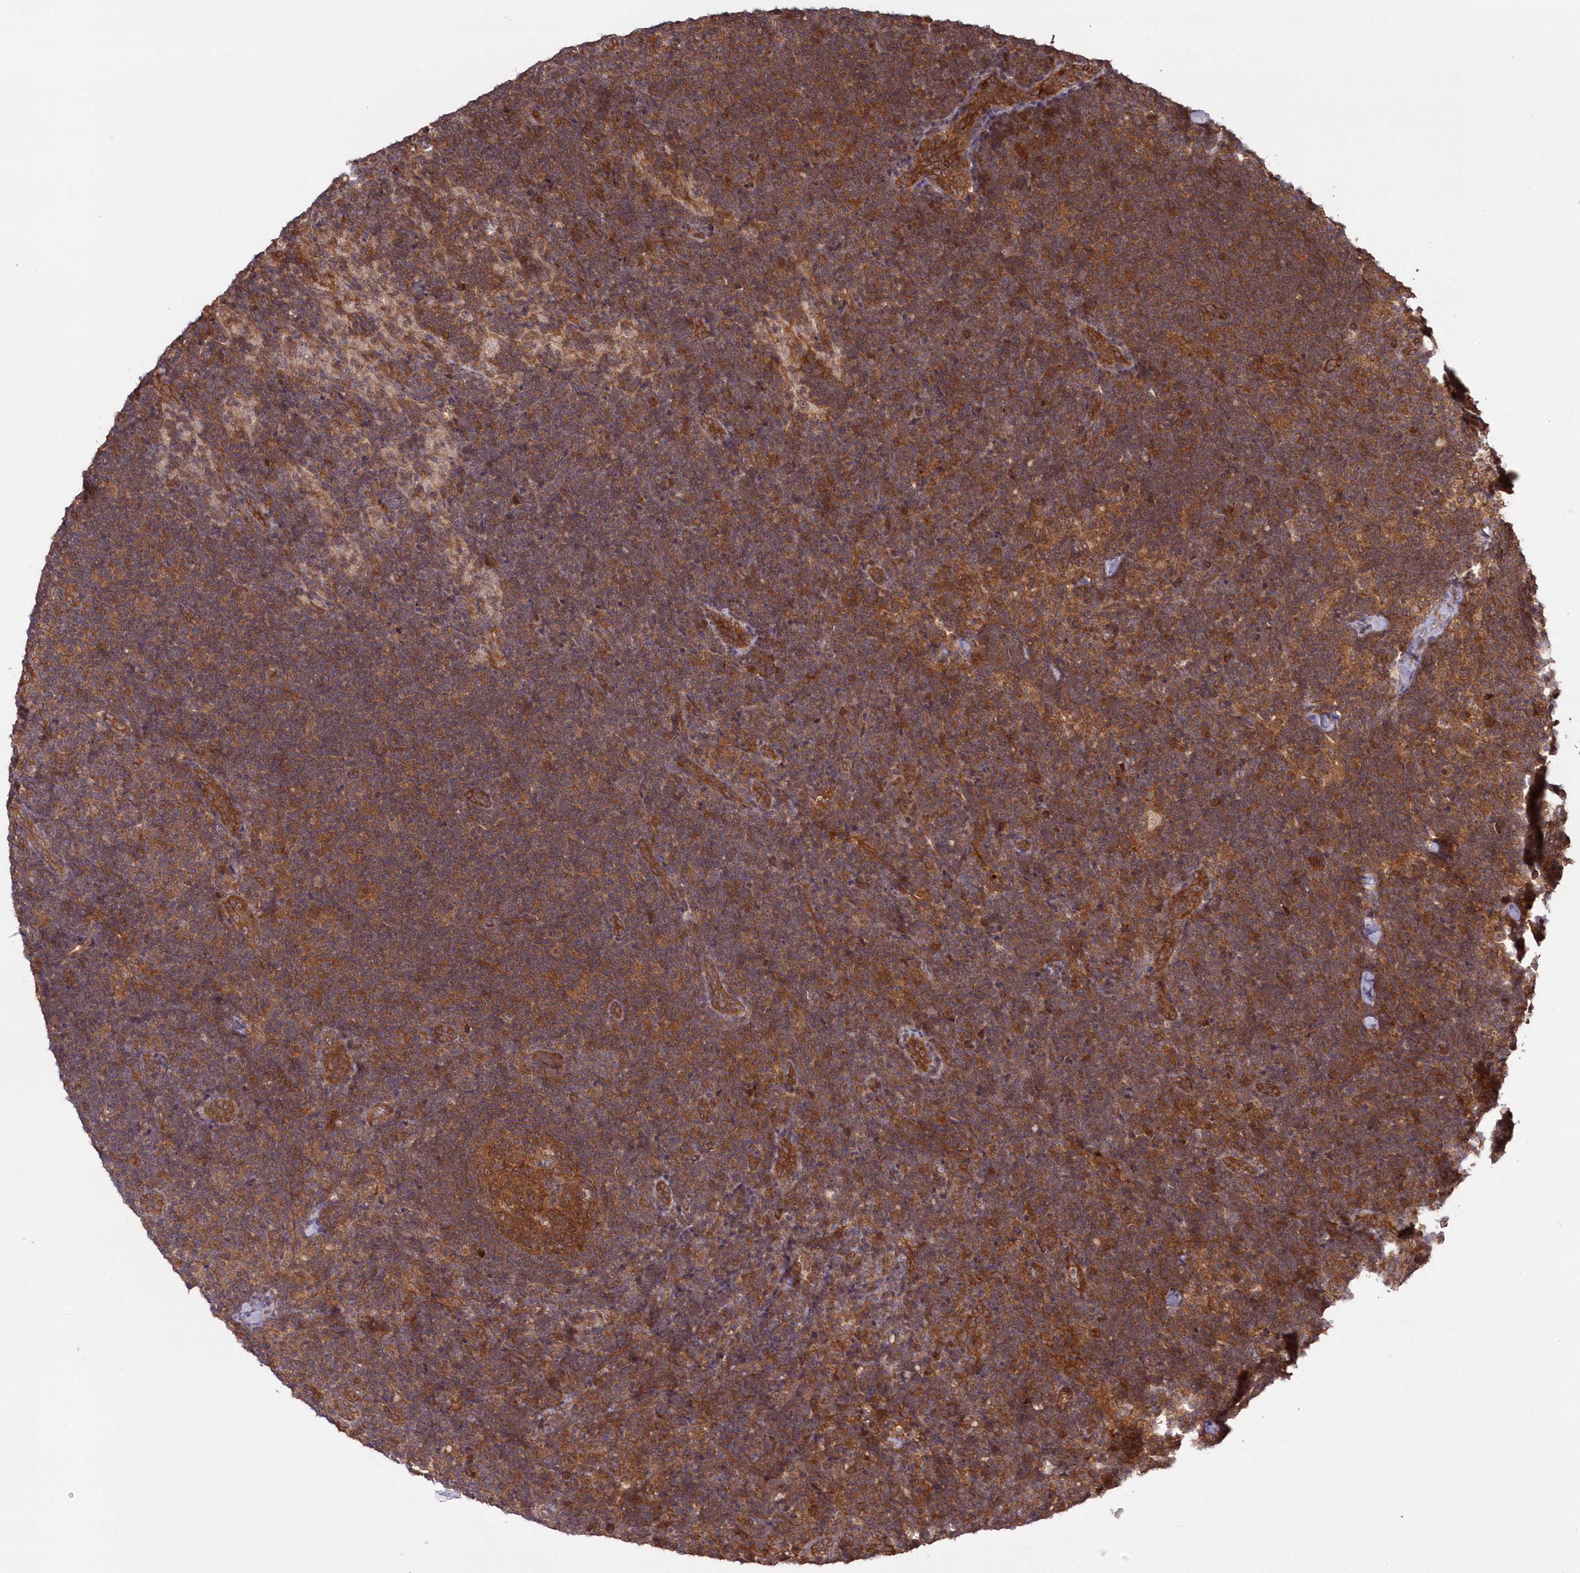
{"staining": {"intensity": "moderate", "quantity": ">75%", "location": "cytoplasmic/membranous"}, "tissue": "lymph node", "cell_type": "Germinal center cells", "image_type": "normal", "snomed": [{"axis": "morphology", "description": "Normal tissue, NOS"}, {"axis": "topography", "description": "Lymph node"}], "caption": "IHC (DAB) staining of benign lymph node displays moderate cytoplasmic/membranous protein positivity in approximately >75% of germinal center cells.", "gene": "TBCA", "patient": {"sex": "female", "age": 22}}